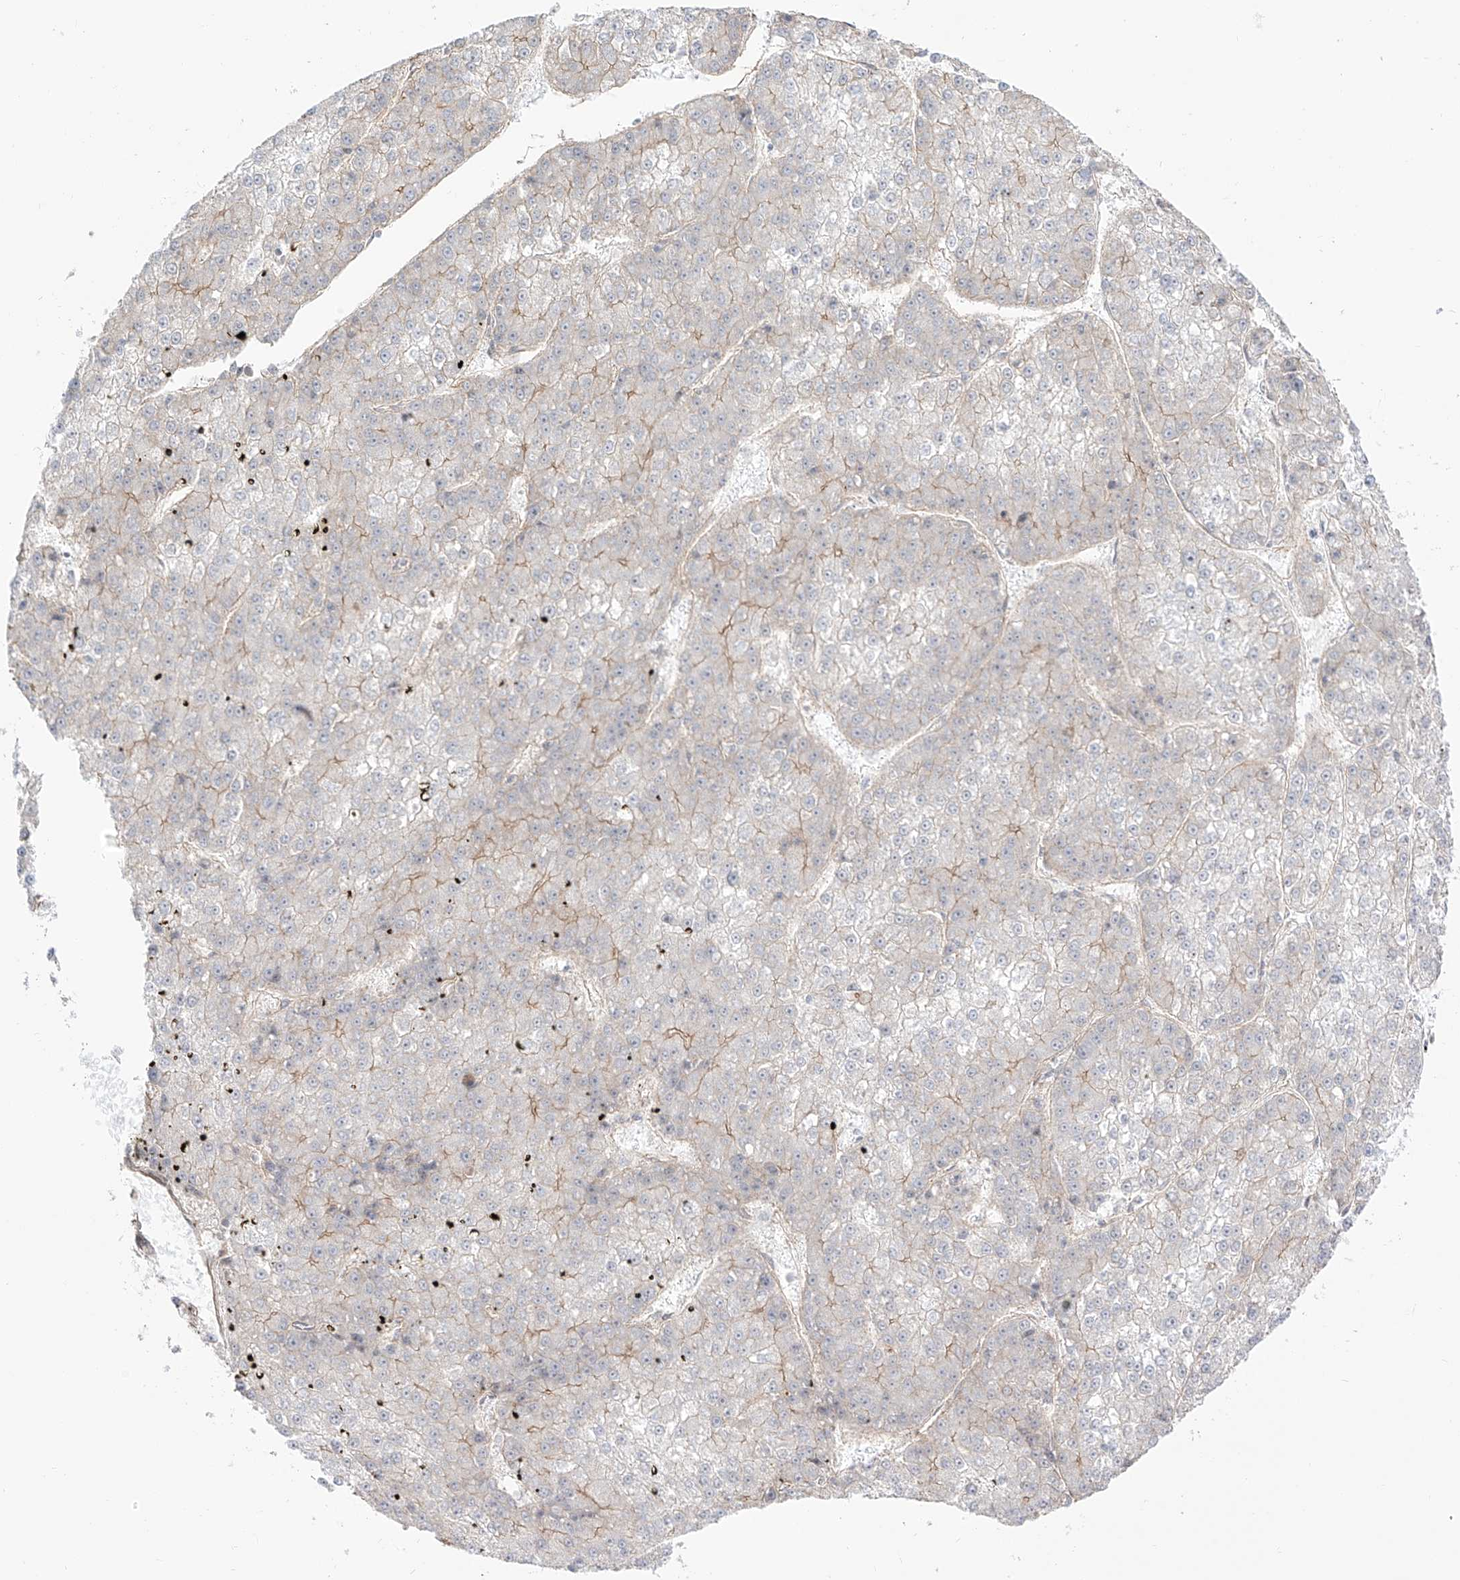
{"staining": {"intensity": "moderate", "quantity": "<25%", "location": "cytoplasmic/membranous"}, "tissue": "liver cancer", "cell_type": "Tumor cells", "image_type": "cancer", "snomed": [{"axis": "morphology", "description": "Carcinoma, Hepatocellular, NOS"}, {"axis": "topography", "description": "Liver"}], "caption": "Immunohistochemical staining of human hepatocellular carcinoma (liver) displays low levels of moderate cytoplasmic/membranous expression in about <25% of tumor cells. The protein of interest is shown in brown color, while the nuclei are stained blue.", "gene": "ZNF180", "patient": {"sex": "female", "age": 73}}